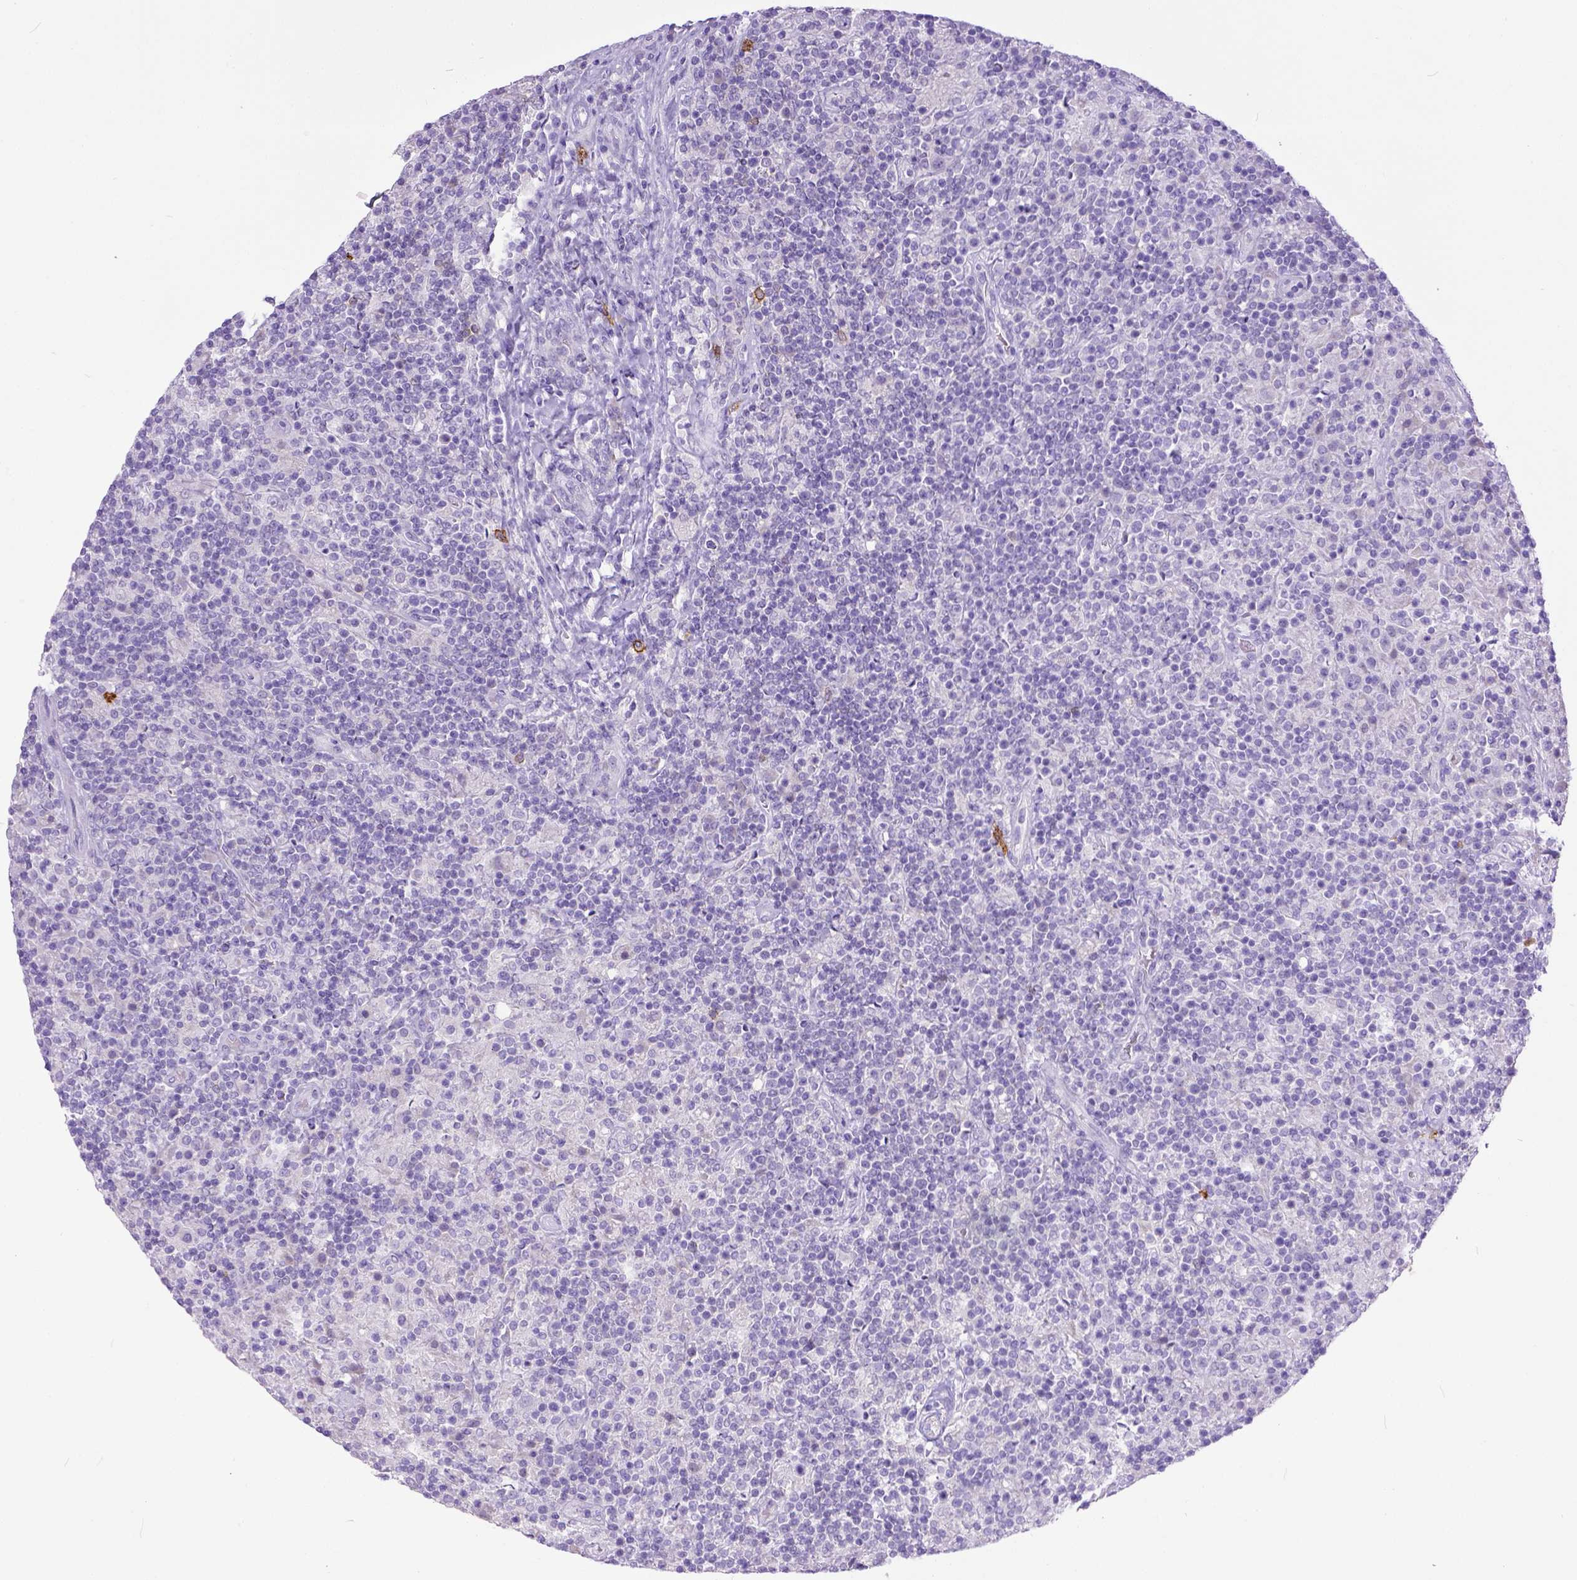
{"staining": {"intensity": "negative", "quantity": "none", "location": "none"}, "tissue": "lymphoma", "cell_type": "Tumor cells", "image_type": "cancer", "snomed": [{"axis": "morphology", "description": "Hodgkin's disease, NOS"}, {"axis": "topography", "description": "Lymph node"}], "caption": "High magnification brightfield microscopy of lymphoma stained with DAB (3,3'-diaminobenzidine) (brown) and counterstained with hematoxylin (blue): tumor cells show no significant positivity.", "gene": "KIT", "patient": {"sex": "male", "age": 70}}